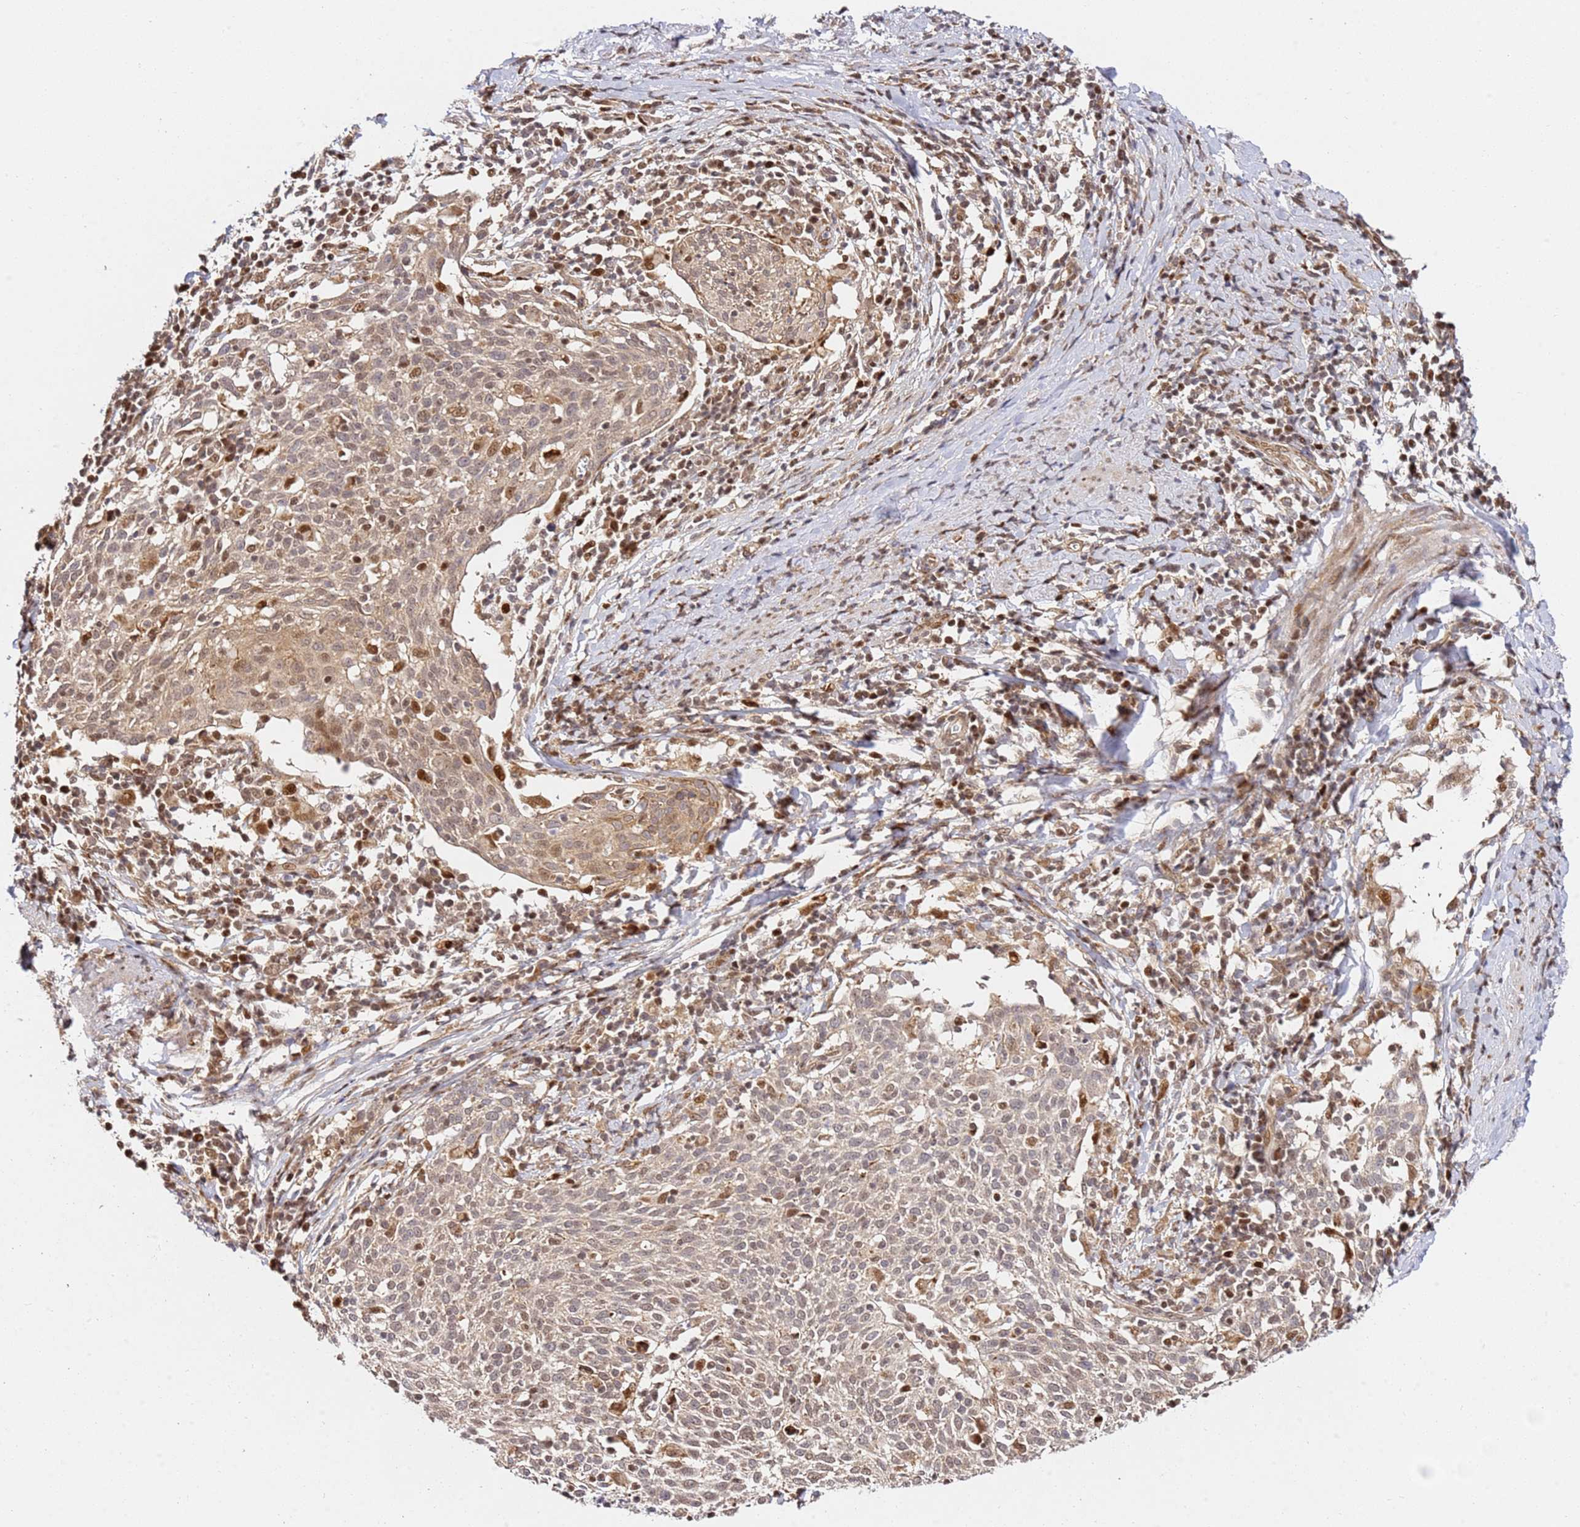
{"staining": {"intensity": "moderate", "quantity": "<25%", "location": "cytoplasmic/membranous,nuclear"}, "tissue": "cervical cancer", "cell_type": "Tumor cells", "image_type": "cancer", "snomed": [{"axis": "morphology", "description": "Squamous cell carcinoma, NOS"}, {"axis": "topography", "description": "Cervix"}], "caption": "IHC staining of squamous cell carcinoma (cervical), which exhibits low levels of moderate cytoplasmic/membranous and nuclear positivity in about <25% of tumor cells indicating moderate cytoplasmic/membranous and nuclear protein positivity. The staining was performed using DAB (3,3'-diaminobenzidine) (brown) for protein detection and nuclei were counterstained in hematoxylin (blue).", "gene": "SMOX", "patient": {"sex": "female", "age": 52}}